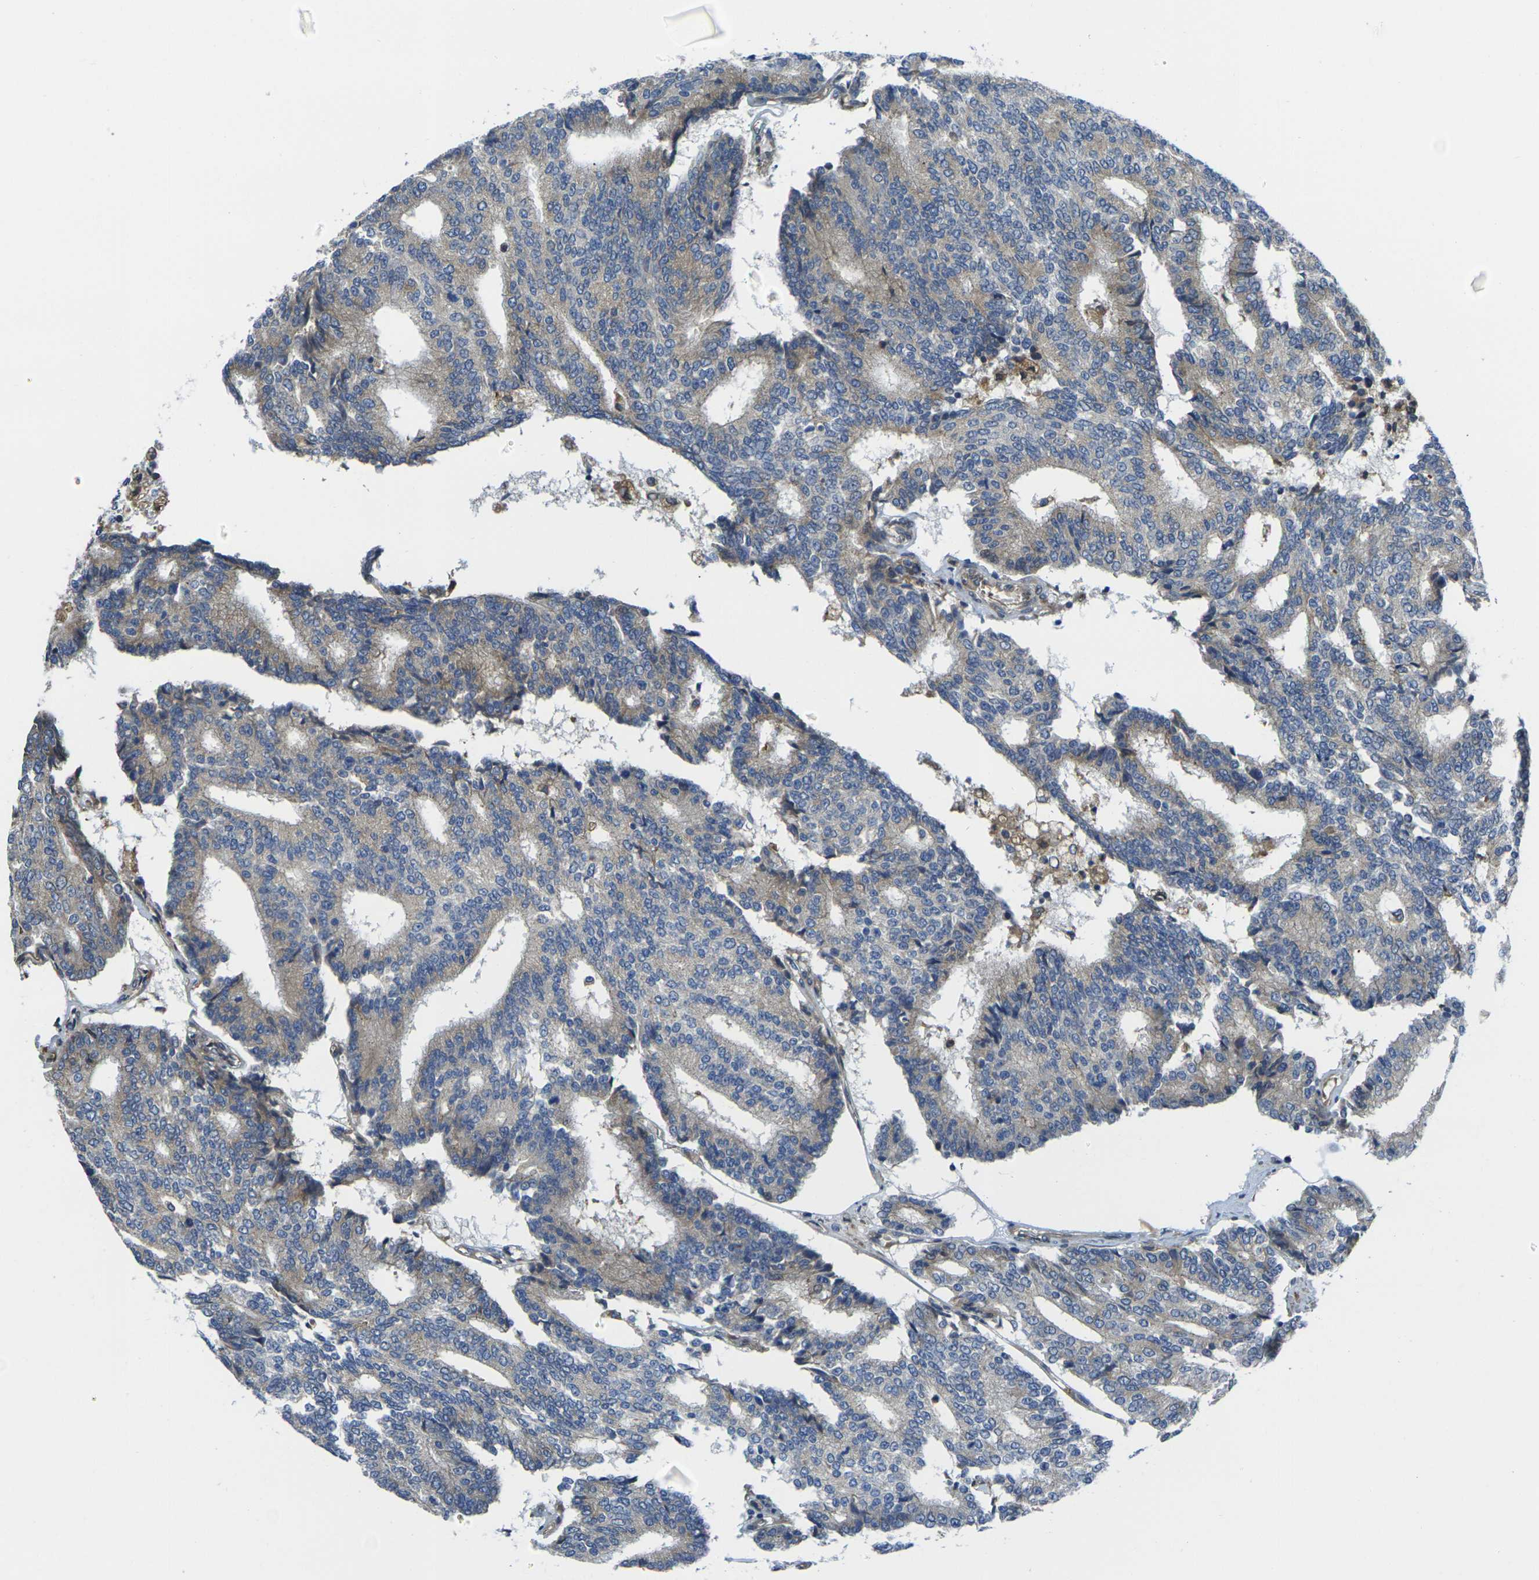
{"staining": {"intensity": "weak", "quantity": ">75%", "location": "cytoplasmic/membranous"}, "tissue": "prostate cancer", "cell_type": "Tumor cells", "image_type": "cancer", "snomed": [{"axis": "morphology", "description": "Adenocarcinoma, High grade"}, {"axis": "topography", "description": "Prostate"}], "caption": "A low amount of weak cytoplasmic/membranous staining is appreciated in approximately >75% of tumor cells in prostate cancer (high-grade adenocarcinoma) tissue. (IHC, brightfield microscopy, high magnification).", "gene": "FZD1", "patient": {"sex": "male", "age": 55}}